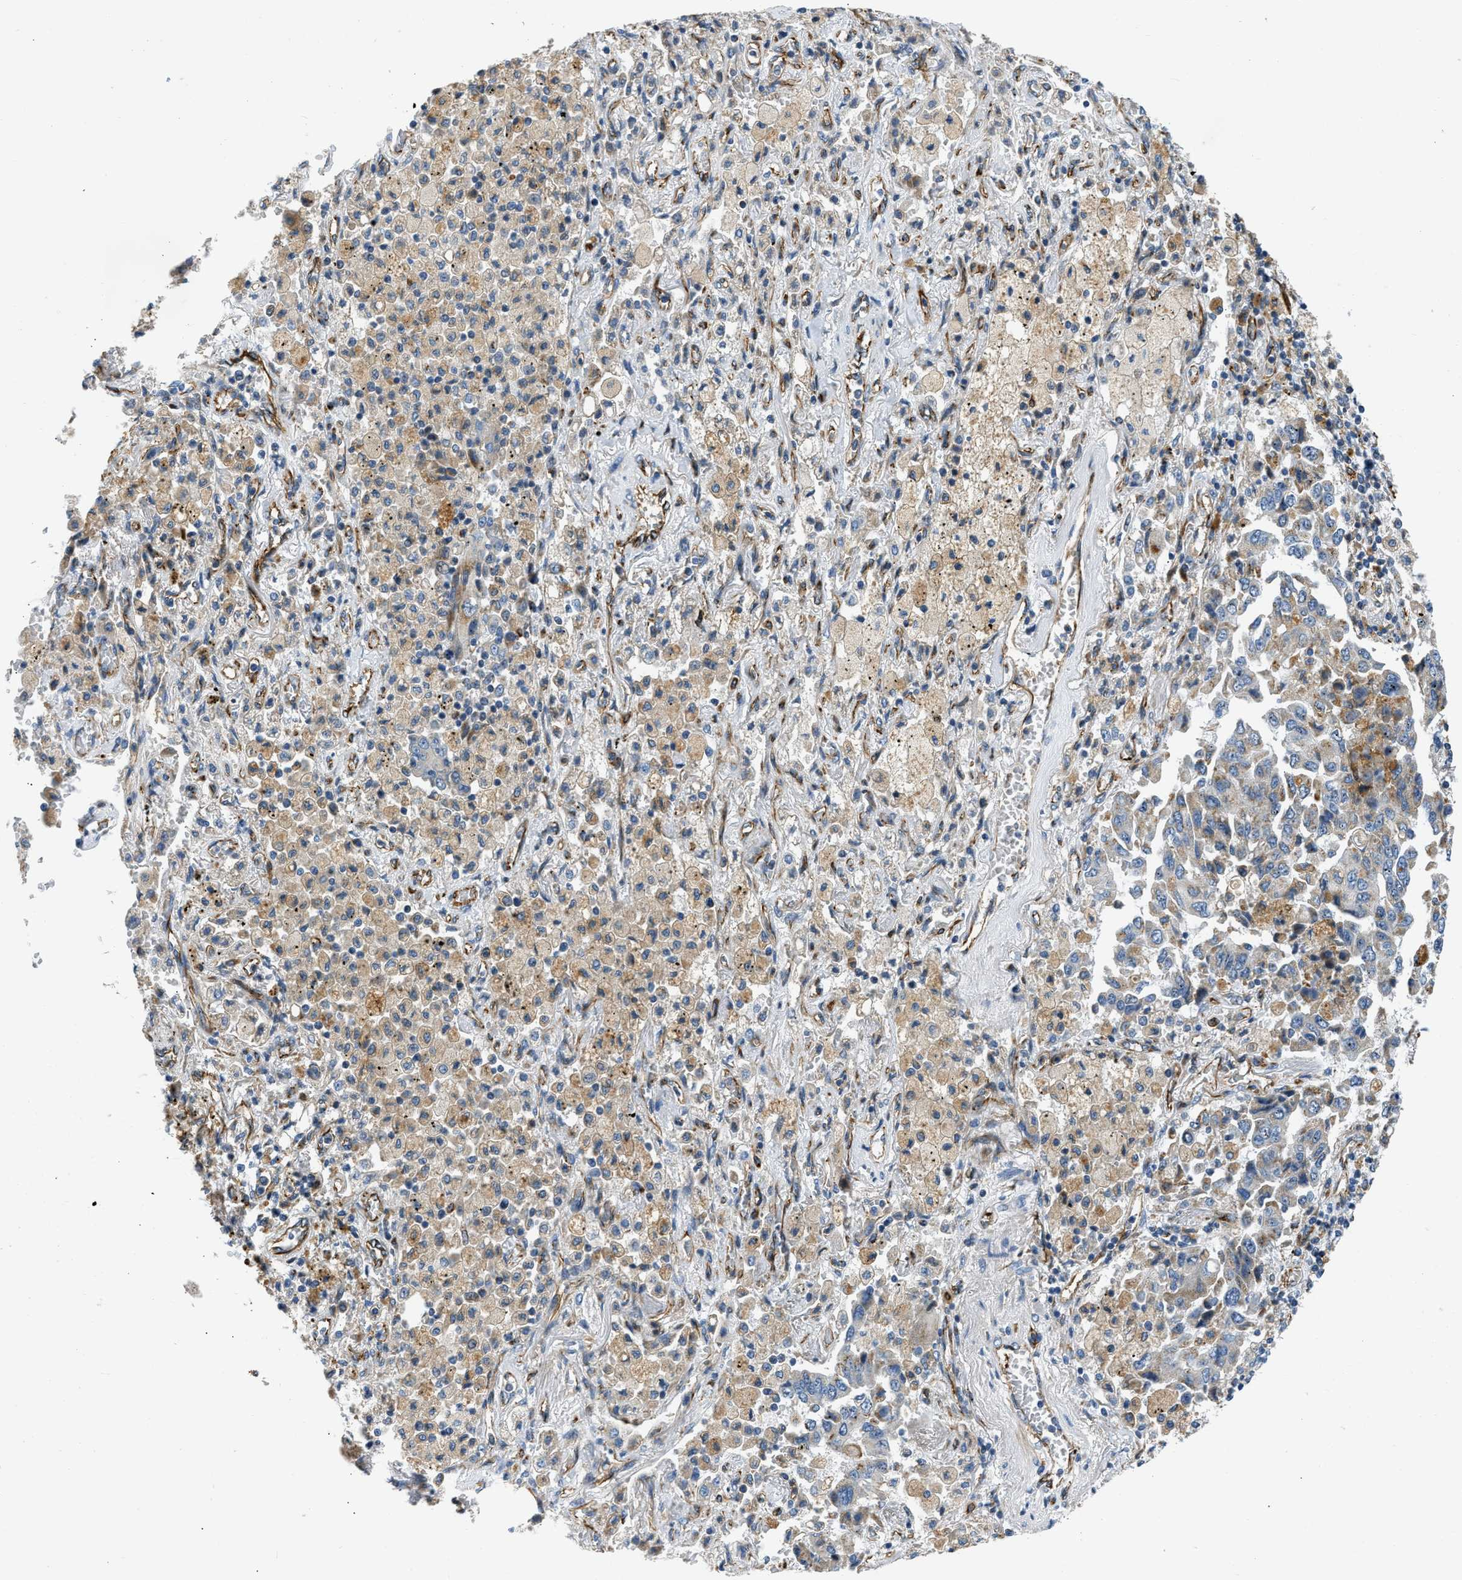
{"staining": {"intensity": "moderate", "quantity": "<25%", "location": "cytoplasmic/membranous"}, "tissue": "lung cancer", "cell_type": "Tumor cells", "image_type": "cancer", "snomed": [{"axis": "morphology", "description": "Adenocarcinoma, NOS"}, {"axis": "topography", "description": "Lung"}], "caption": "Lung cancer (adenocarcinoma) stained with DAB IHC reveals low levels of moderate cytoplasmic/membranous staining in about <25% of tumor cells.", "gene": "ULK4", "patient": {"sex": "female", "age": 65}}